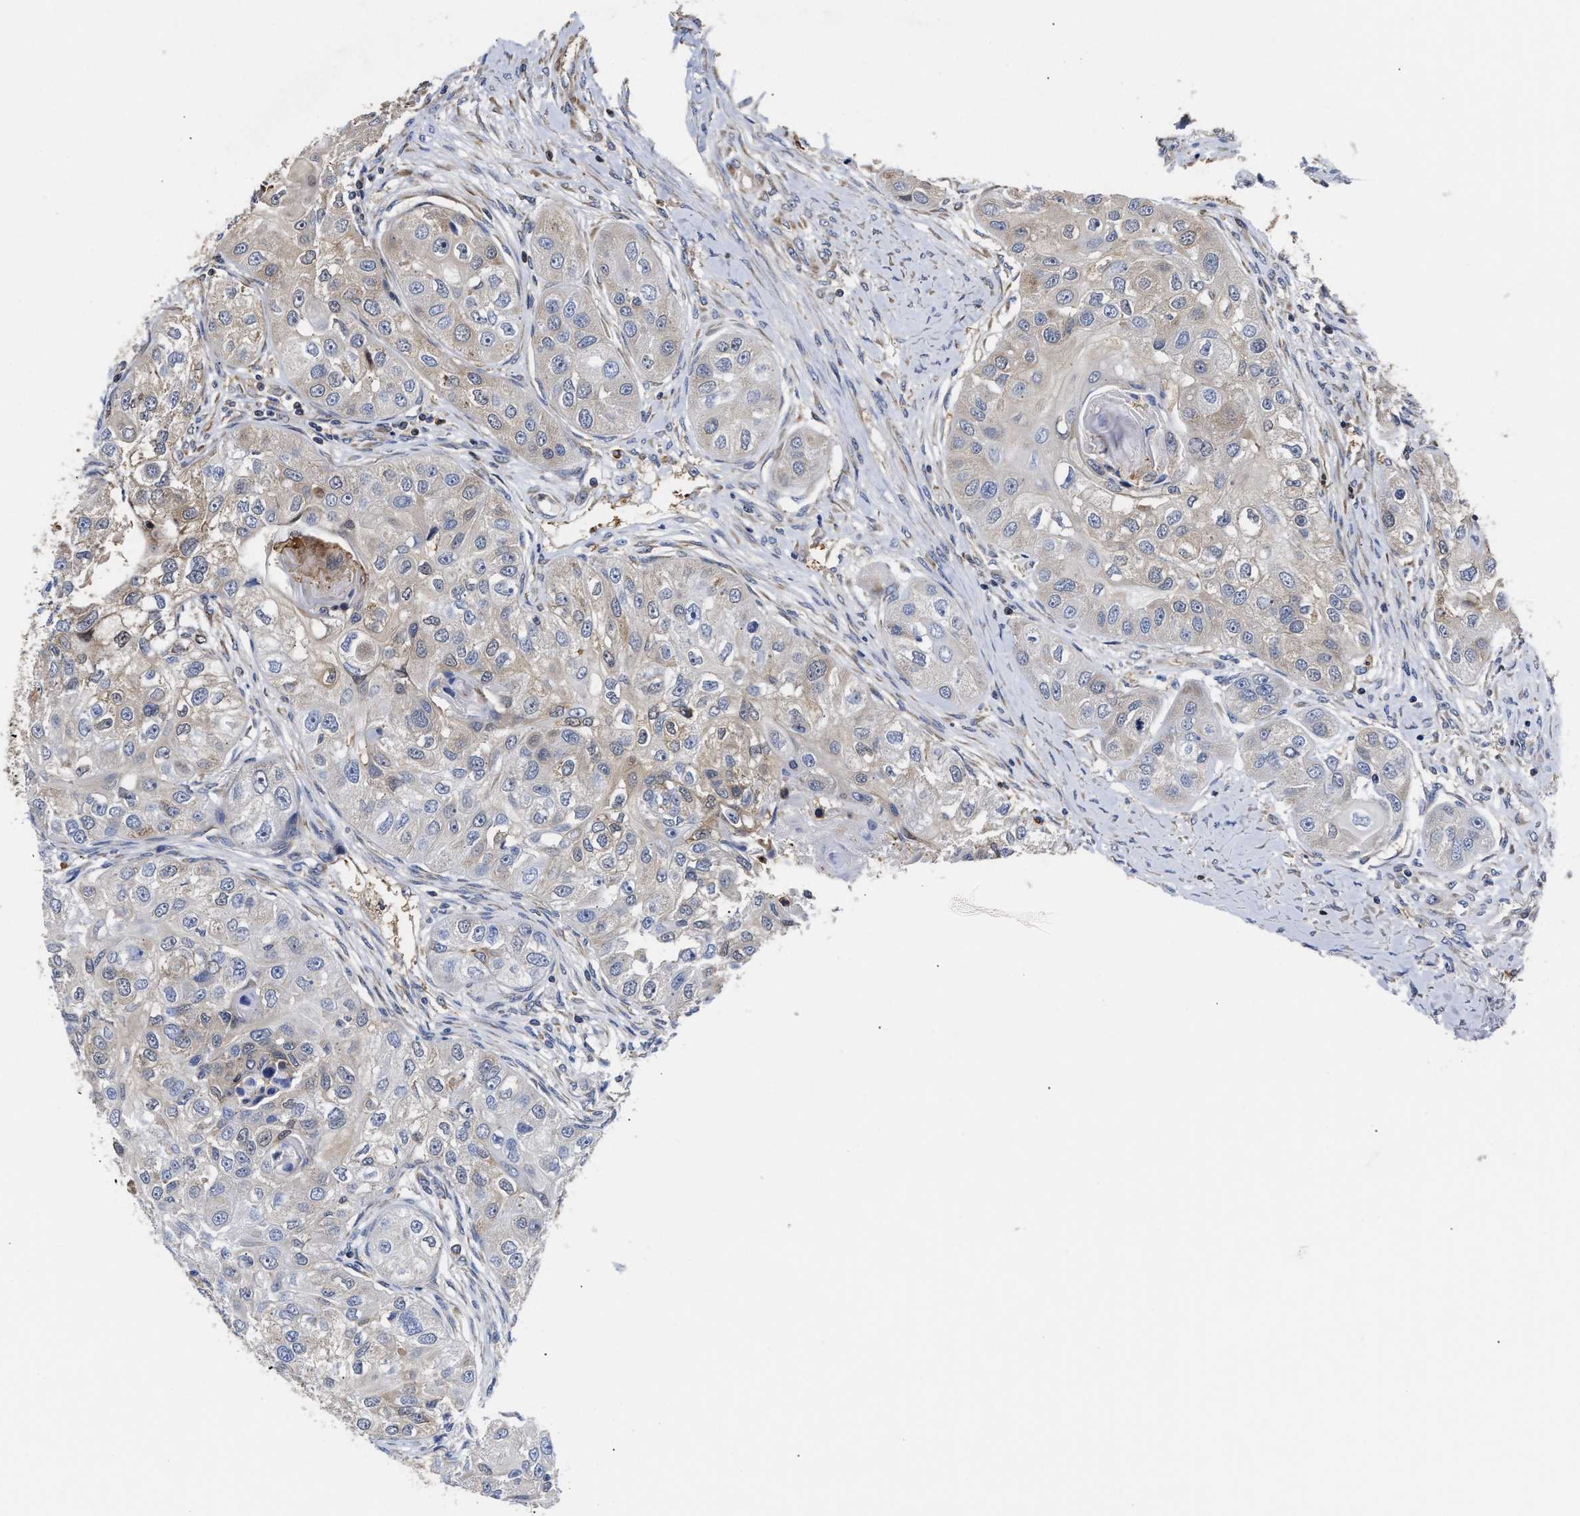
{"staining": {"intensity": "weak", "quantity": "25%-75%", "location": "cytoplasmic/membranous"}, "tissue": "head and neck cancer", "cell_type": "Tumor cells", "image_type": "cancer", "snomed": [{"axis": "morphology", "description": "Normal tissue, NOS"}, {"axis": "morphology", "description": "Squamous cell carcinoma, NOS"}, {"axis": "topography", "description": "Skeletal muscle"}, {"axis": "topography", "description": "Head-Neck"}], "caption": "This image exhibits immunohistochemistry staining of human squamous cell carcinoma (head and neck), with low weak cytoplasmic/membranous positivity in approximately 25%-75% of tumor cells.", "gene": "KLHDC1", "patient": {"sex": "male", "age": 51}}